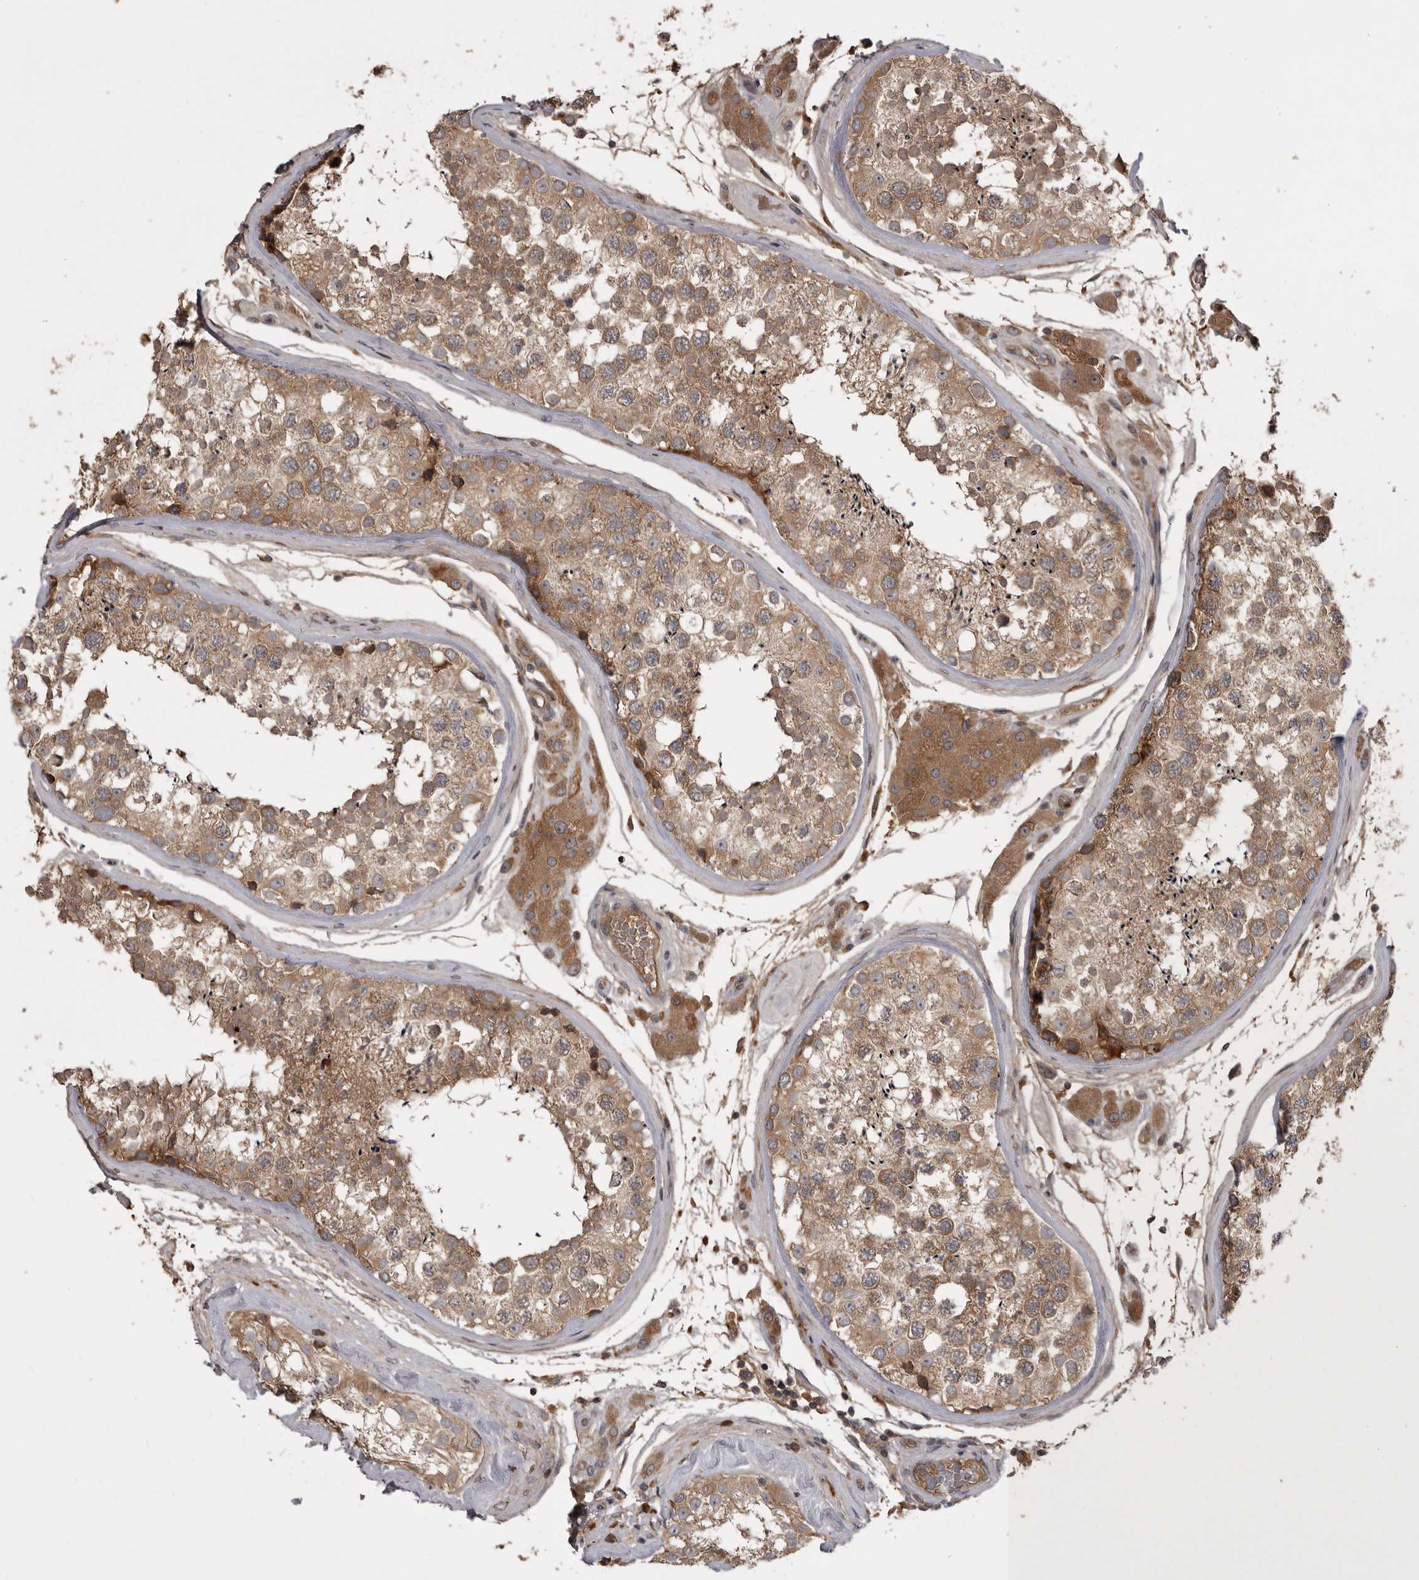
{"staining": {"intensity": "moderate", "quantity": ">75%", "location": "cytoplasmic/membranous"}, "tissue": "testis", "cell_type": "Cells in seminiferous ducts", "image_type": "normal", "snomed": [{"axis": "morphology", "description": "Normal tissue, NOS"}, {"axis": "topography", "description": "Testis"}], "caption": "Brown immunohistochemical staining in unremarkable human testis displays moderate cytoplasmic/membranous positivity in about >75% of cells in seminiferous ducts.", "gene": "RAB3GAP2", "patient": {"sex": "male", "age": 46}}